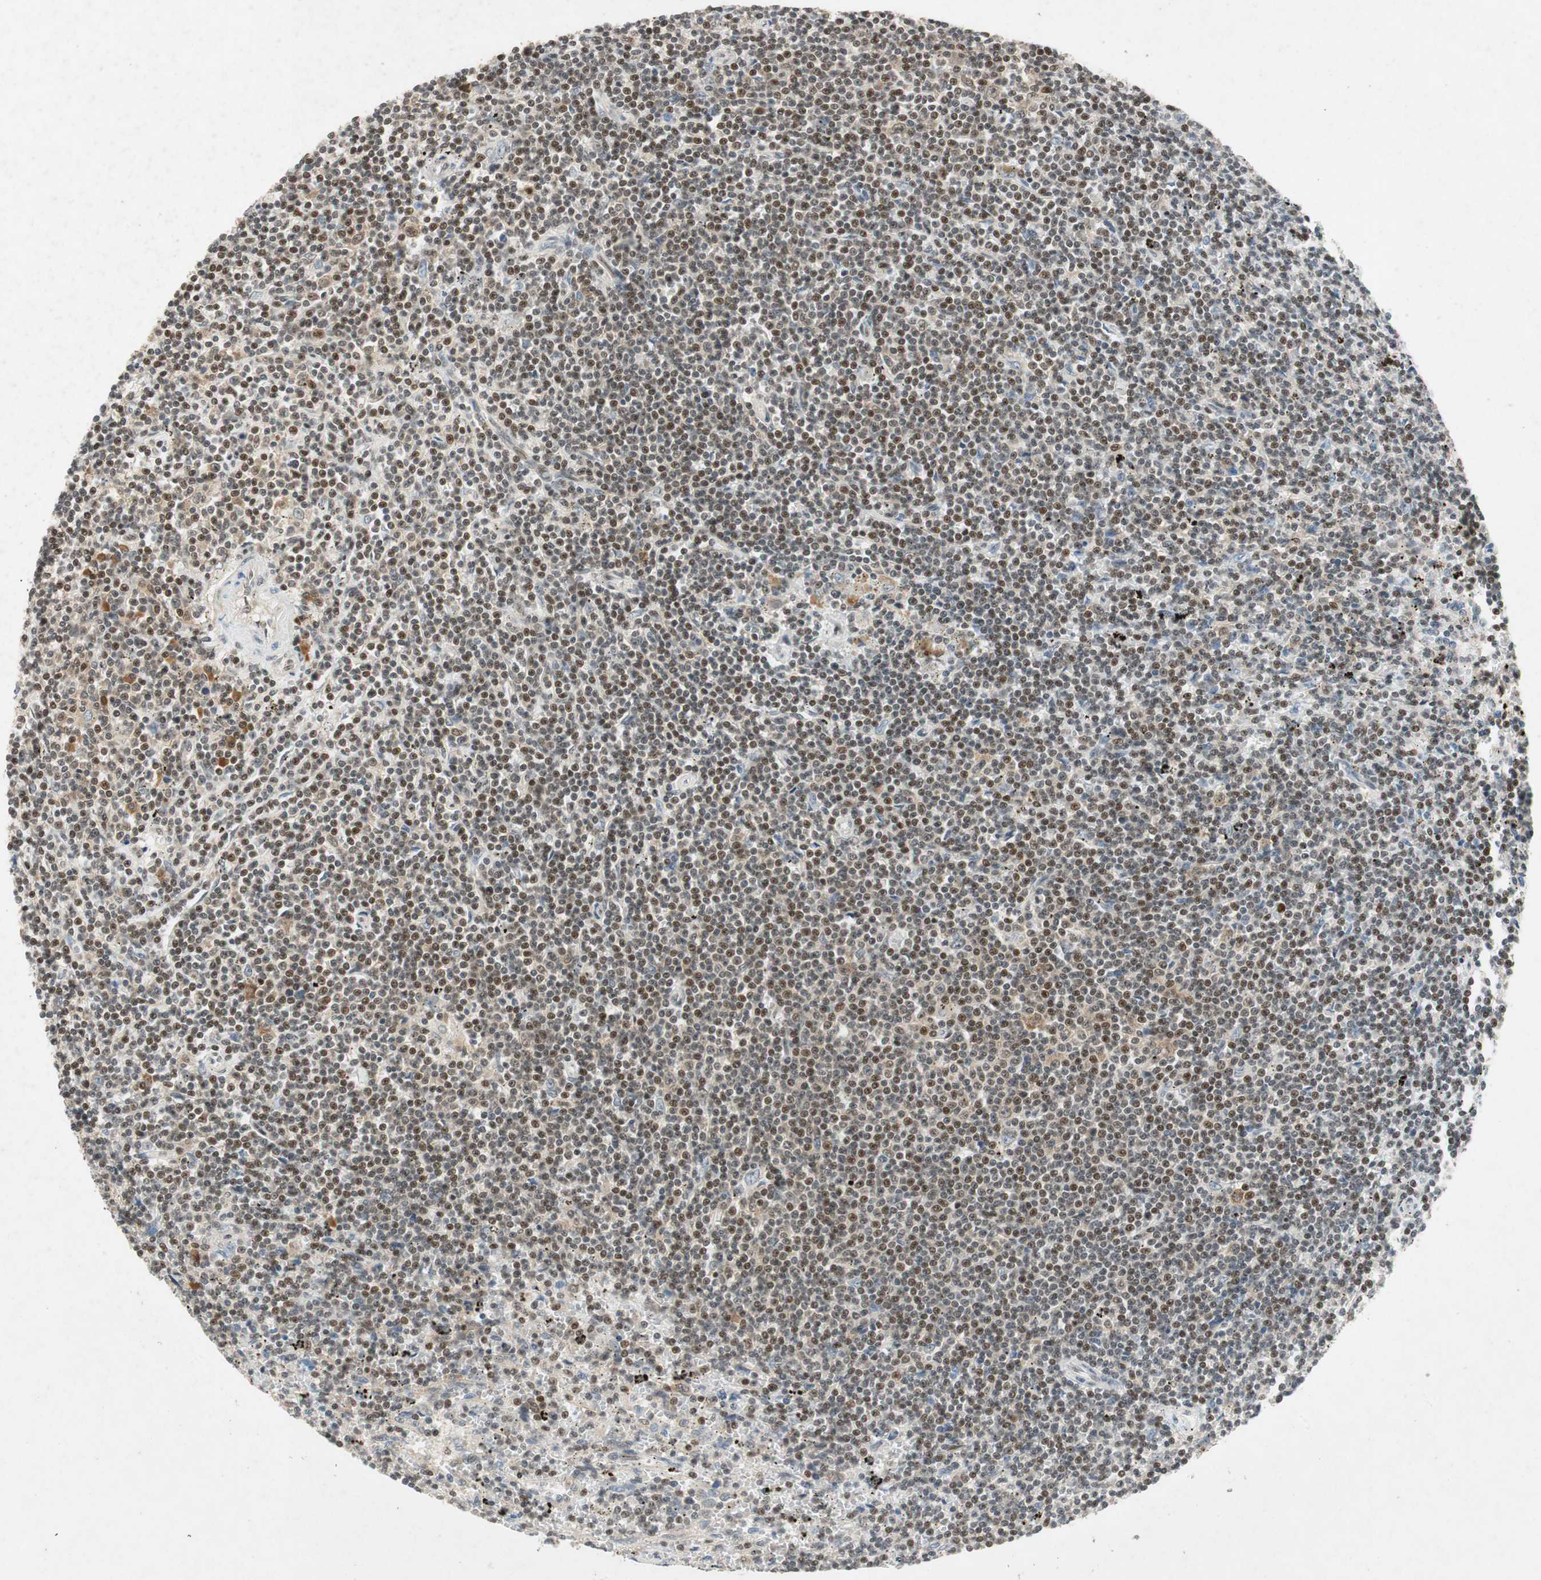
{"staining": {"intensity": "moderate", "quantity": "25%-75%", "location": "nuclear"}, "tissue": "lymphoma", "cell_type": "Tumor cells", "image_type": "cancer", "snomed": [{"axis": "morphology", "description": "Malignant lymphoma, non-Hodgkin's type, Low grade"}, {"axis": "topography", "description": "Spleen"}], "caption": "Protein staining by IHC demonstrates moderate nuclear expression in about 25%-75% of tumor cells in lymphoma.", "gene": "NCBP3", "patient": {"sex": "male", "age": 76}}